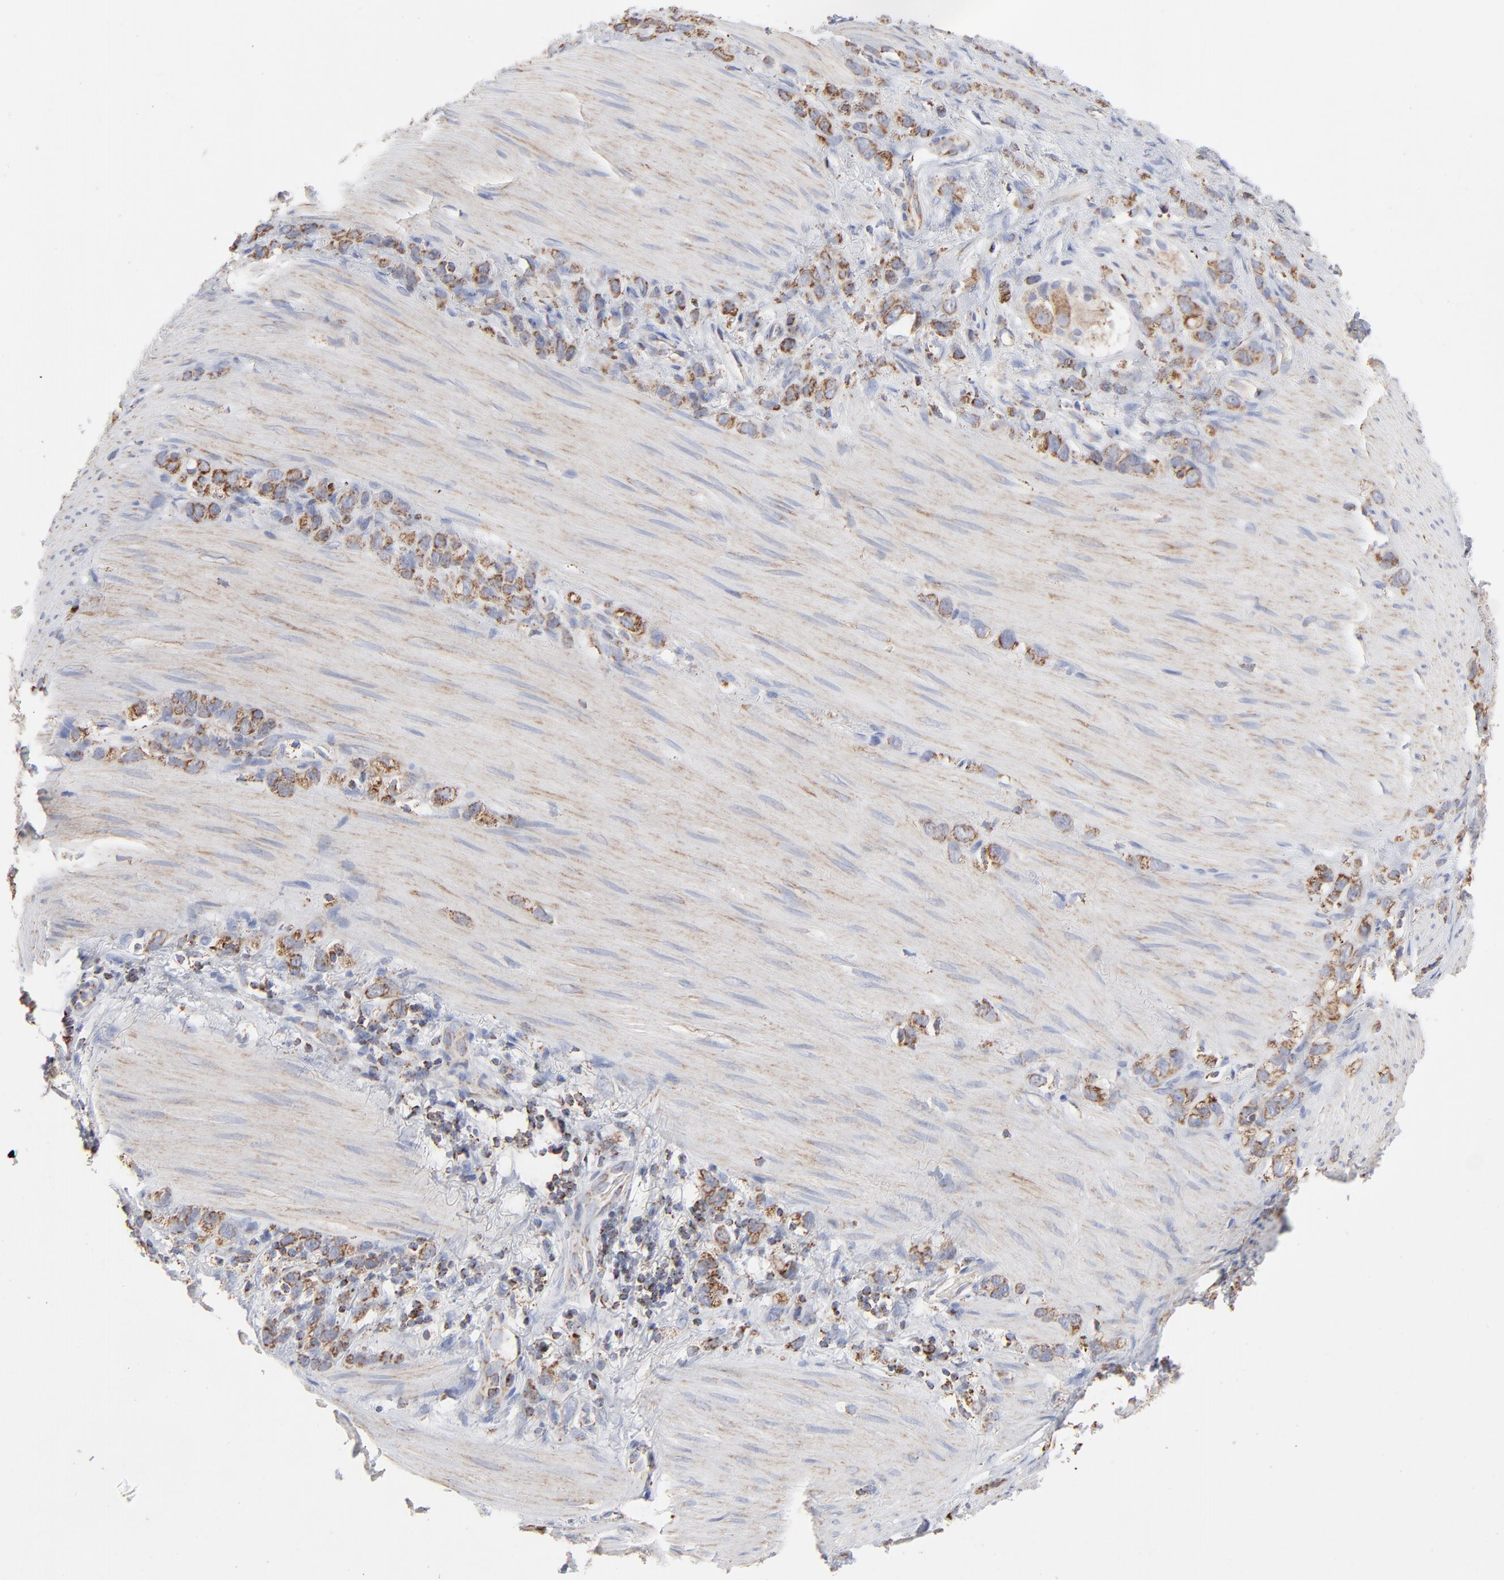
{"staining": {"intensity": "moderate", "quantity": ">75%", "location": "cytoplasmic/membranous"}, "tissue": "stomach cancer", "cell_type": "Tumor cells", "image_type": "cancer", "snomed": [{"axis": "morphology", "description": "Normal tissue, NOS"}, {"axis": "morphology", "description": "Adenocarcinoma, NOS"}, {"axis": "morphology", "description": "Adenocarcinoma, High grade"}, {"axis": "topography", "description": "Stomach, upper"}, {"axis": "topography", "description": "Stomach"}], "caption": "Stomach cancer stained with immunohistochemistry (IHC) shows moderate cytoplasmic/membranous expression in about >75% of tumor cells.", "gene": "ASB3", "patient": {"sex": "female", "age": 65}}